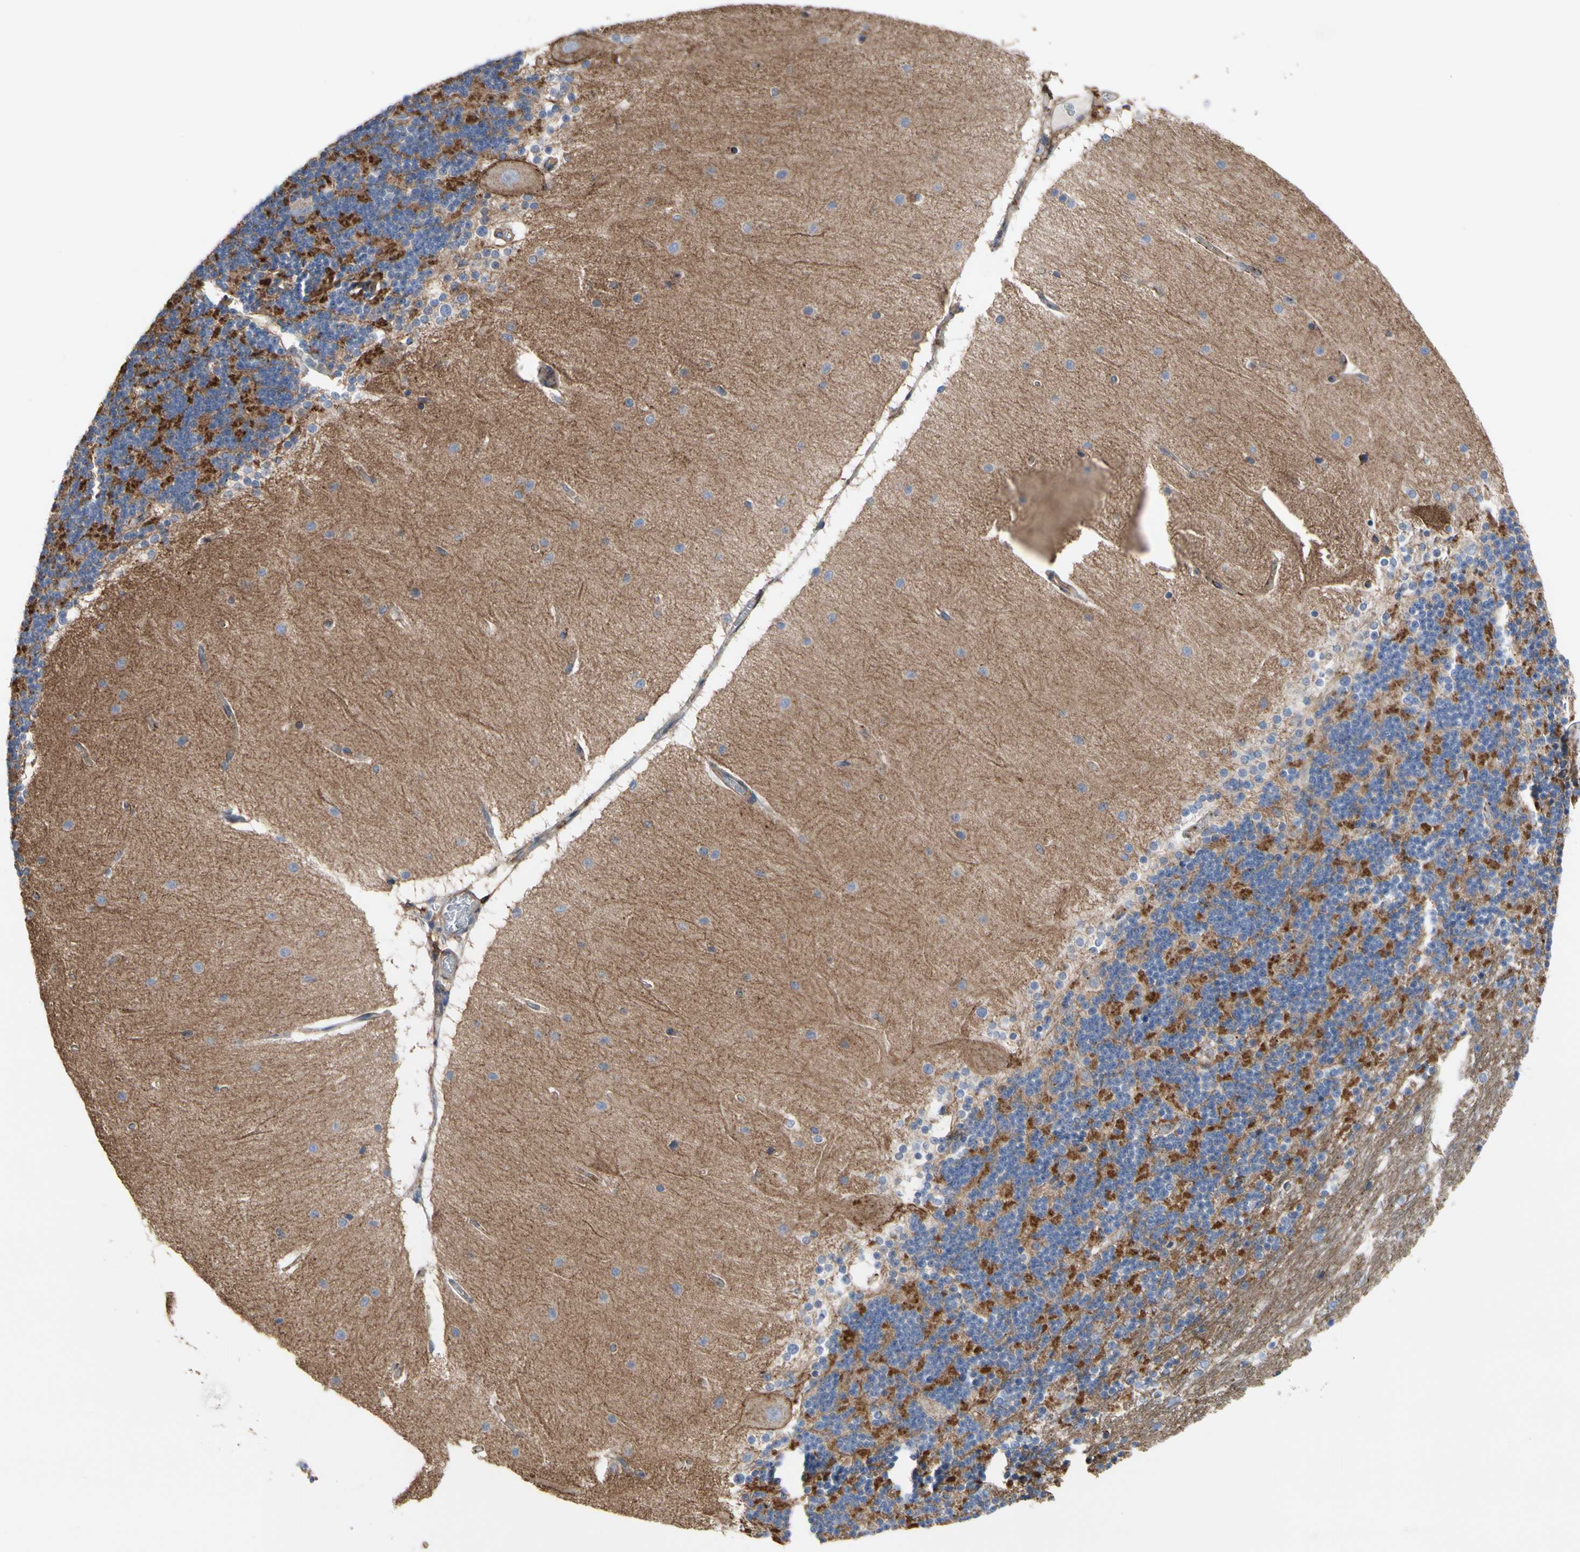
{"staining": {"intensity": "moderate", "quantity": ">75%", "location": "cytoplasmic/membranous"}, "tissue": "cerebellum", "cell_type": "Cells in granular layer", "image_type": "normal", "snomed": [{"axis": "morphology", "description": "Normal tissue, NOS"}, {"axis": "topography", "description": "Cerebellum"}], "caption": "Protein analysis of normal cerebellum exhibits moderate cytoplasmic/membranous expression in about >75% of cells in granular layer.", "gene": "ANXA6", "patient": {"sex": "female", "age": 54}}